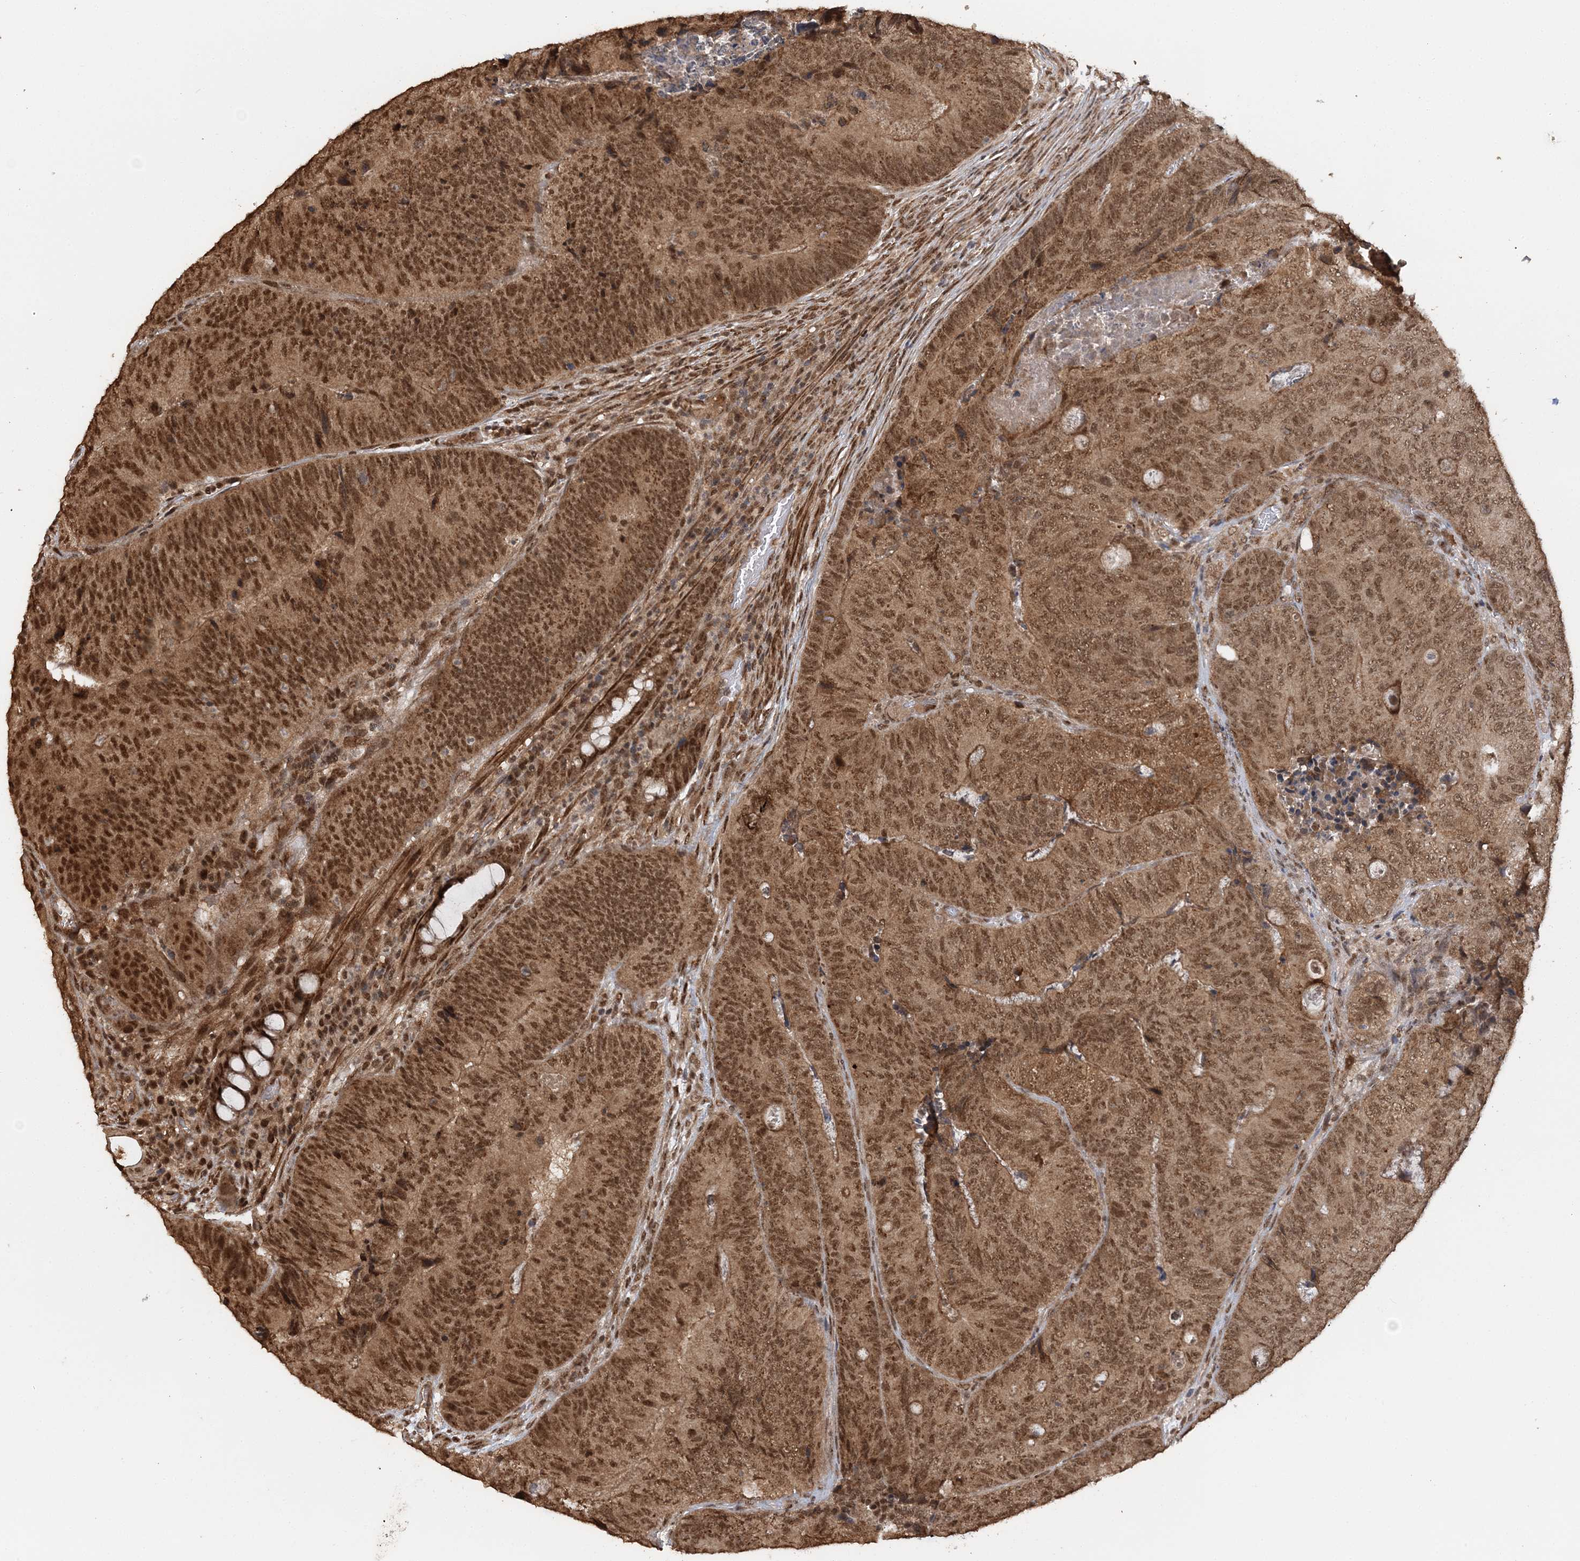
{"staining": {"intensity": "moderate", "quantity": ">75%", "location": "cytoplasmic/membranous,nuclear"}, "tissue": "colorectal cancer", "cell_type": "Tumor cells", "image_type": "cancer", "snomed": [{"axis": "morphology", "description": "Adenocarcinoma, NOS"}, {"axis": "topography", "description": "Colon"}], "caption": "The immunohistochemical stain shows moderate cytoplasmic/membranous and nuclear expression in tumor cells of adenocarcinoma (colorectal) tissue.", "gene": "TSHZ2", "patient": {"sex": "female", "age": 67}}